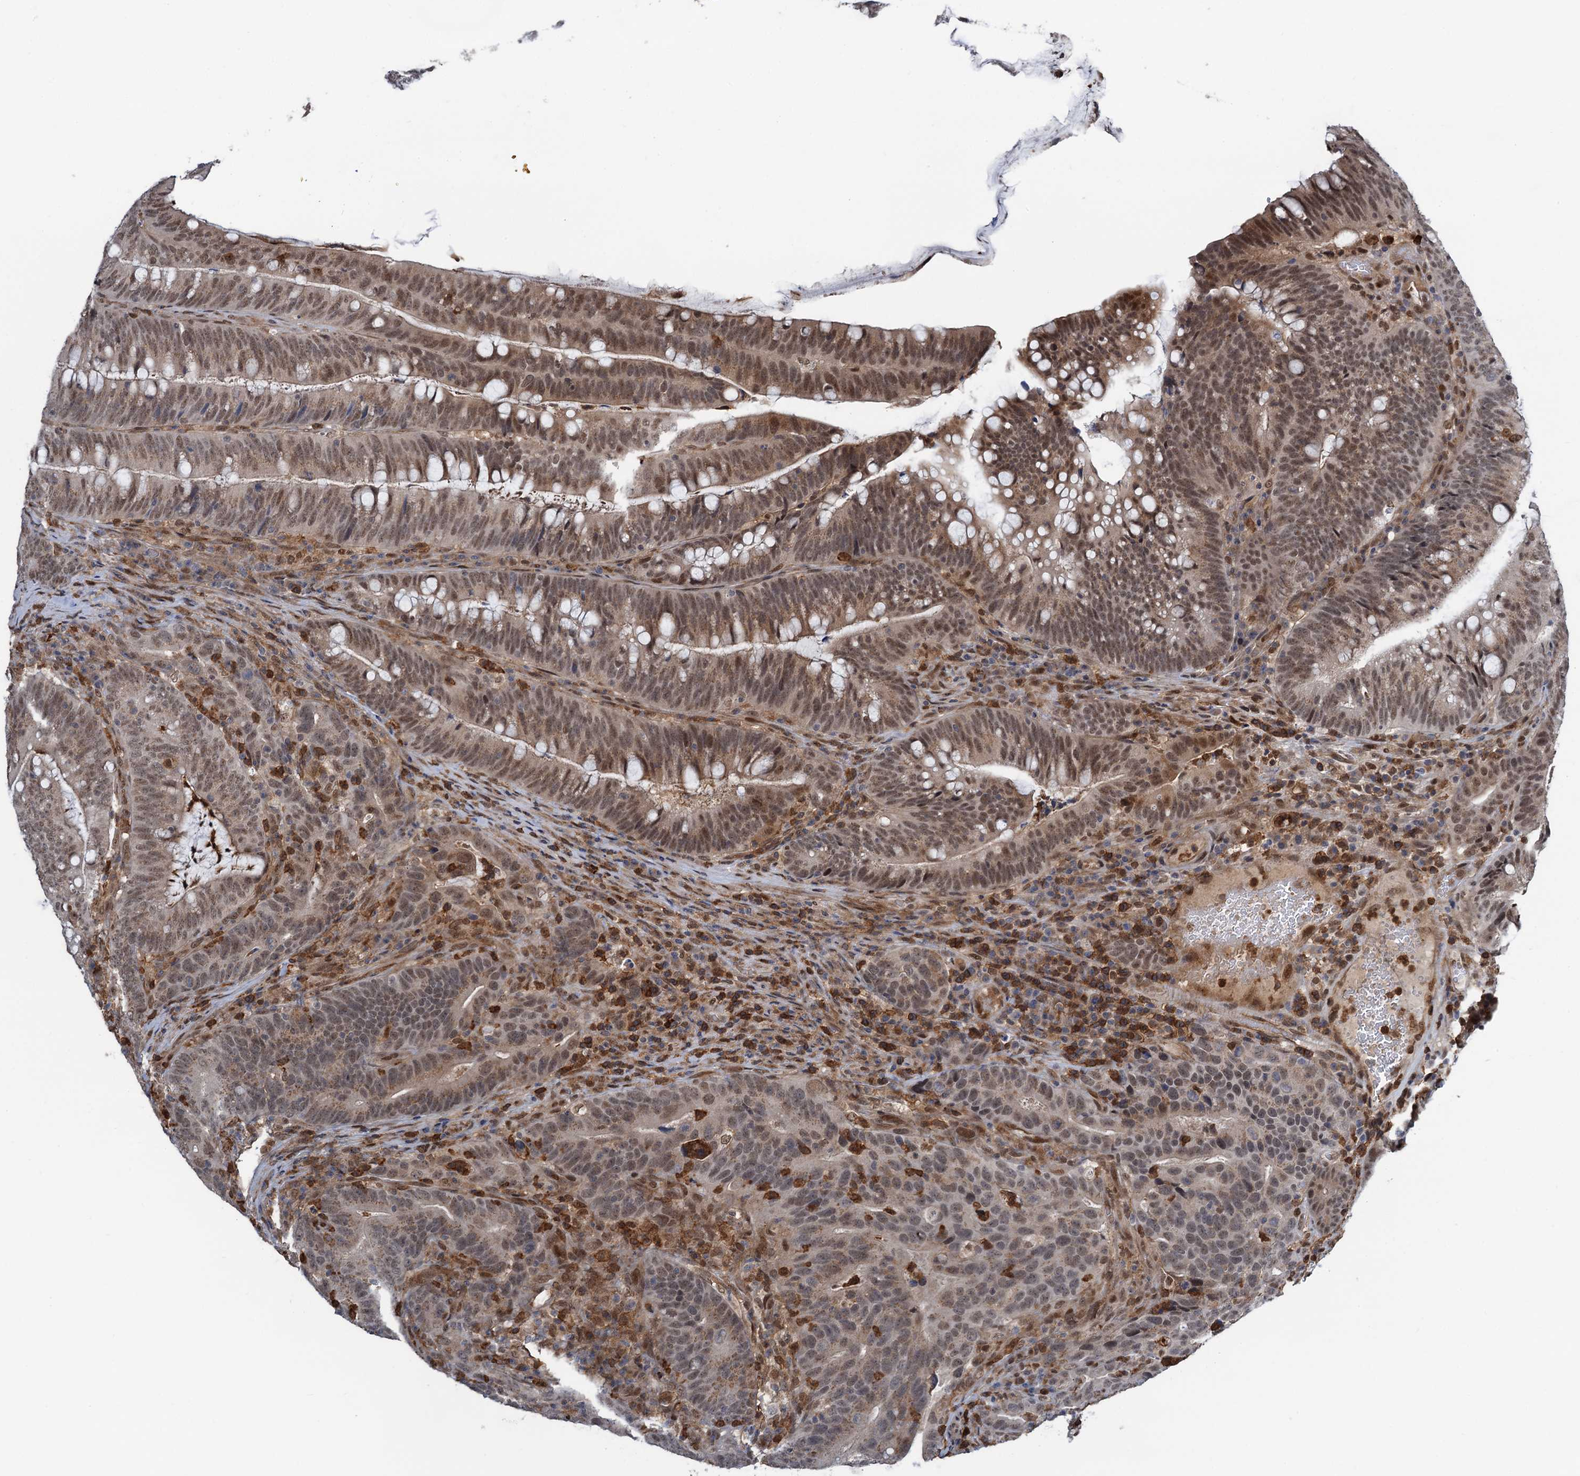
{"staining": {"intensity": "moderate", "quantity": "25%-75%", "location": "nuclear"}, "tissue": "colorectal cancer", "cell_type": "Tumor cells", "image_type": "cancer", "snomed": [{"axis": "morphology", "description": "Adenocarcinoma, NOS"}, {"axis": "topography", "description": "Colon"}], "caption": "DAB (3,3'-diaminobenzidine) immunohistochemical staining of human colorectal cancer shows moderate nuclear protein positivity in about 25%-75% of tumor cells.", "gene": "ZNF609", "patient": {"sex": "female", "age": 66}}